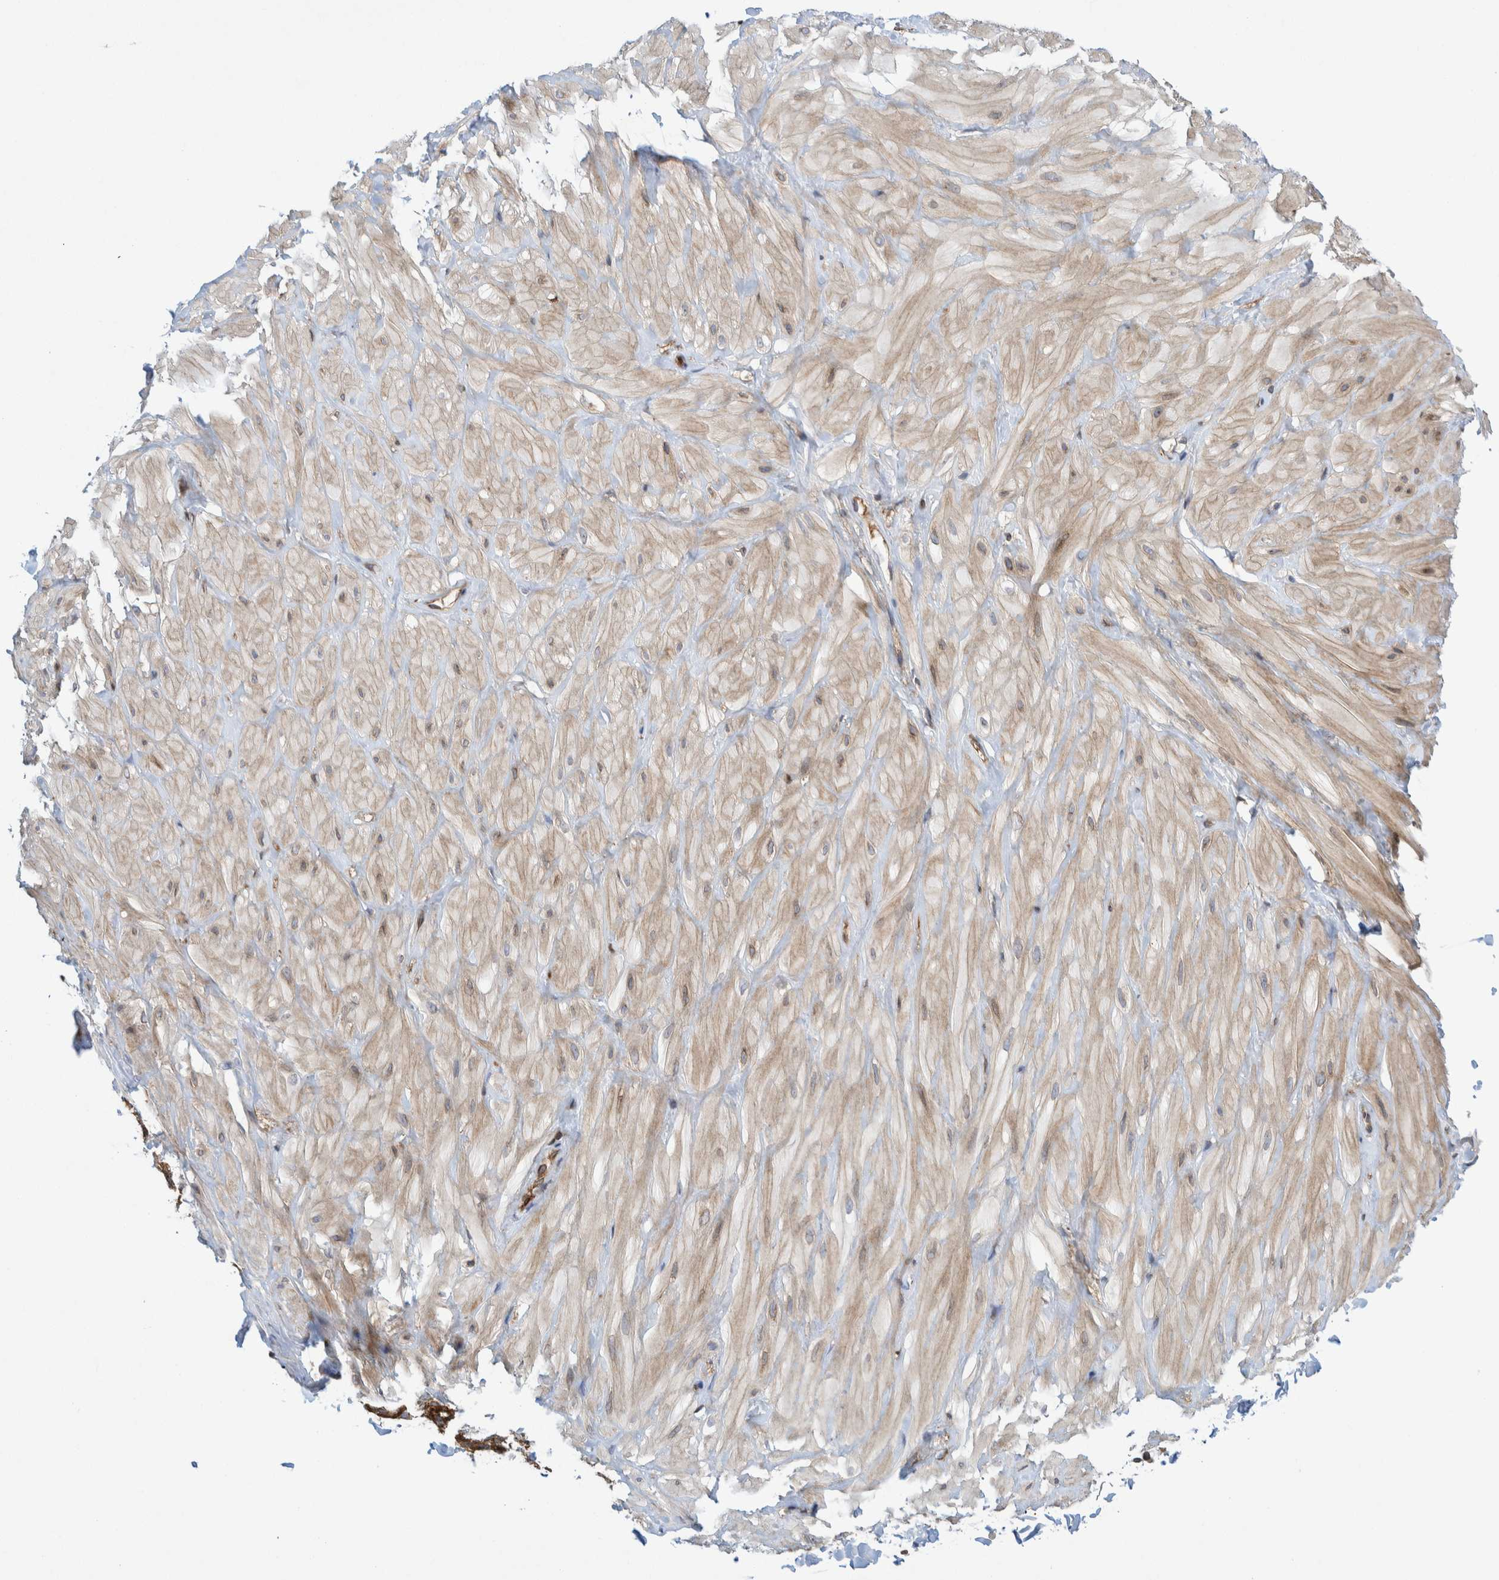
{"staining": {"intensity": "weak", "quantity": ">75%", "location": "cytoplasmic/membranous"}, "tissue": "adipose tissue", "cell_type": "Adipocytes", "image_type": "normal", "snomed": [{"axis": "morphology", "description": "Normal tissue, NOS"}, {"axis": "topography", "description": "Adipose tissue"}, {"axis": "topography", "description": "Vascular tissue"}, {"axis": "topography", "description": "Peripheral nerve tissue"}], "caption": "Immunohistochemical staining of normal human adipose tissue displays weak cytoplasmic/membranous protein staining in approximately >75% of adipocytes. The staining was performed using DAB, with brown indicating positive protein expression. Nuclei are stained blue with hematoxylin.", "gene": "THEM6", "patient": {"sex": "male", "age": 25}}